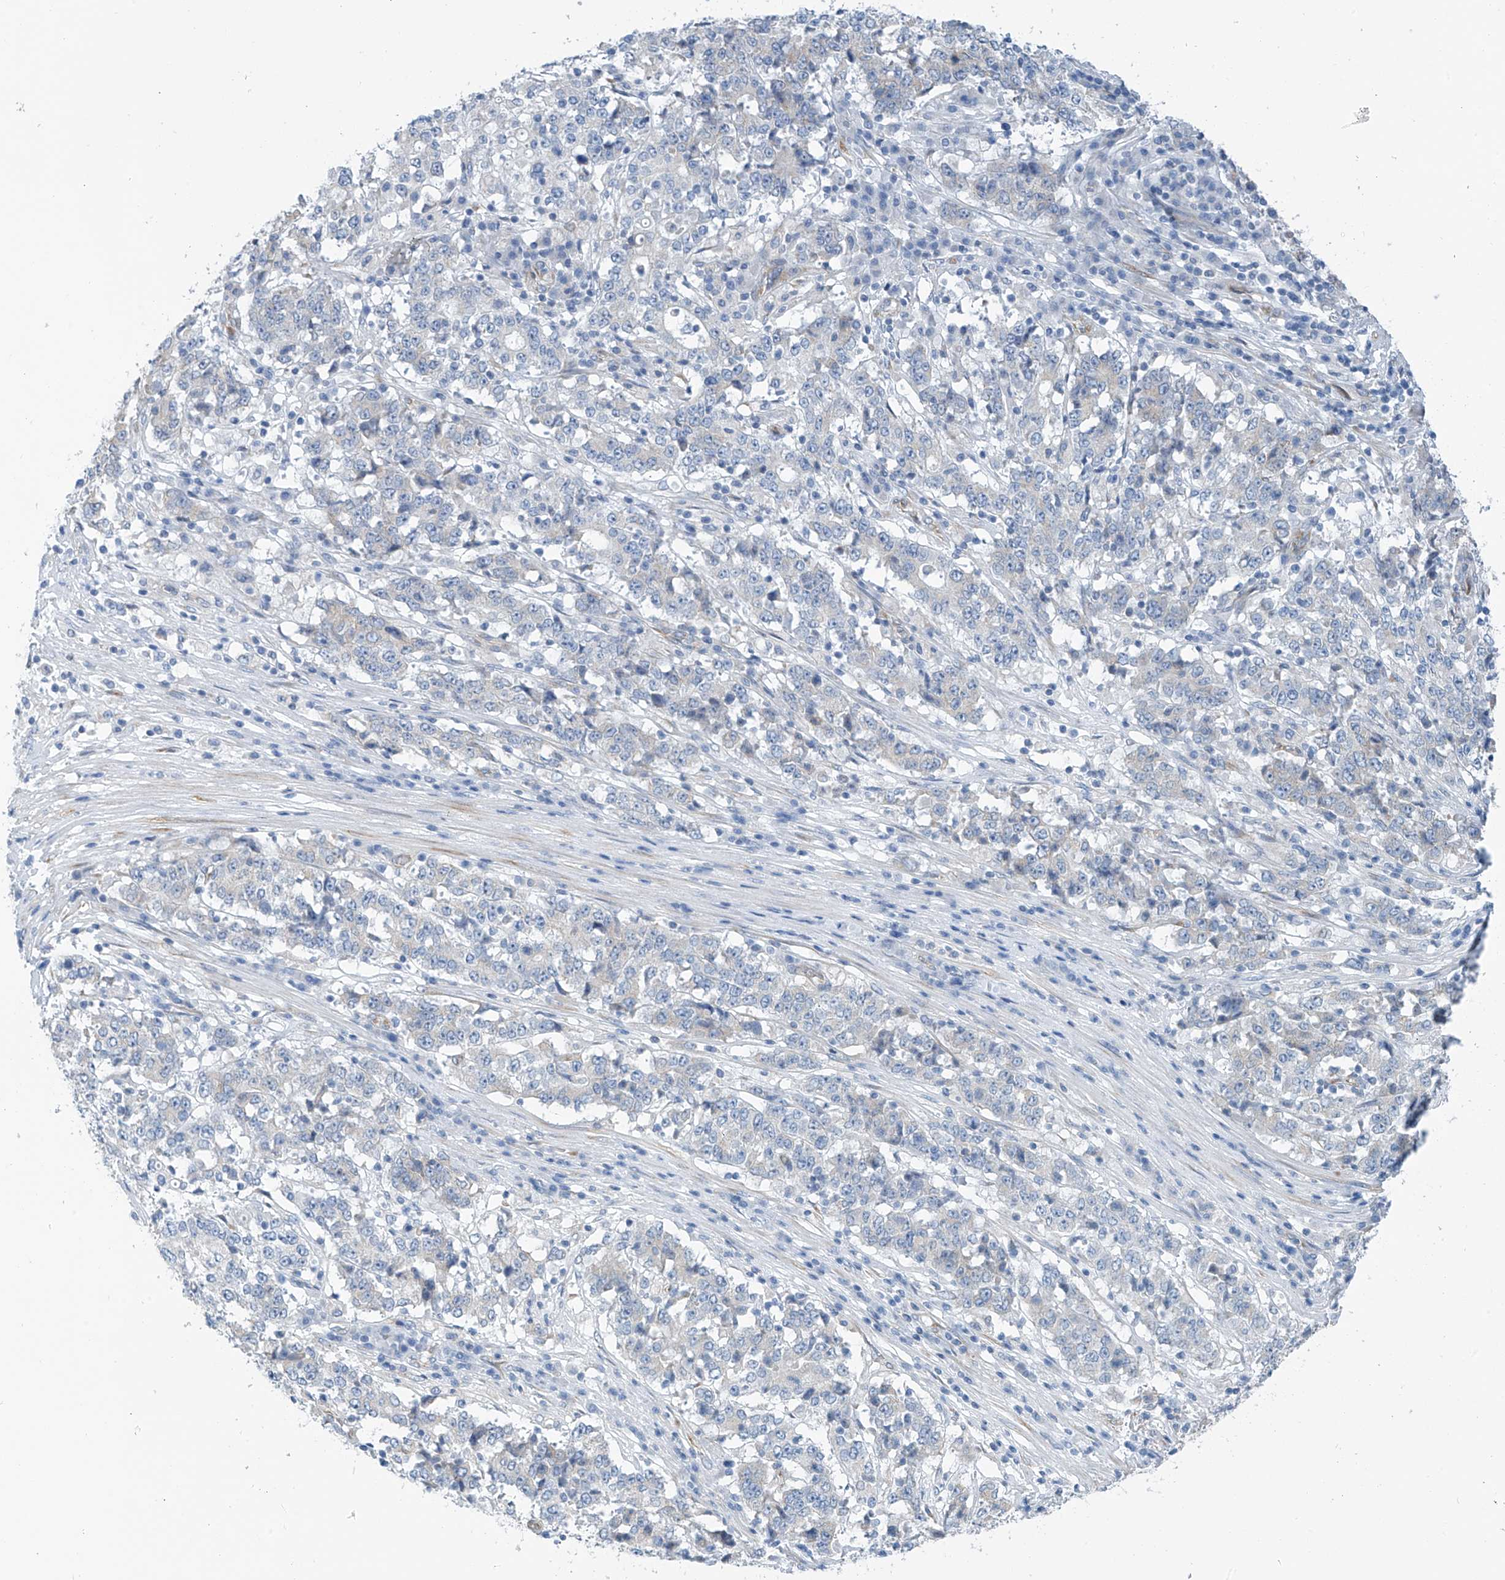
{"staining": {"intensity": "negative", "quantity": "none", "location": "none"}, "tissue": "stomach cancer", "cell_type": "Tumor cells", "image_type": "cancer", "snomed": [{"axis": "morphology", "description": "Adenocarcinoma, NOS"}, {"axis": "topography", "description": "Stomach"}], "caption": "Tumor cells are negative for brown protein staining in adenocarcinoma (stomach).", "gene": "RCN2", "patient": {"sex": "male", "age": 59}}